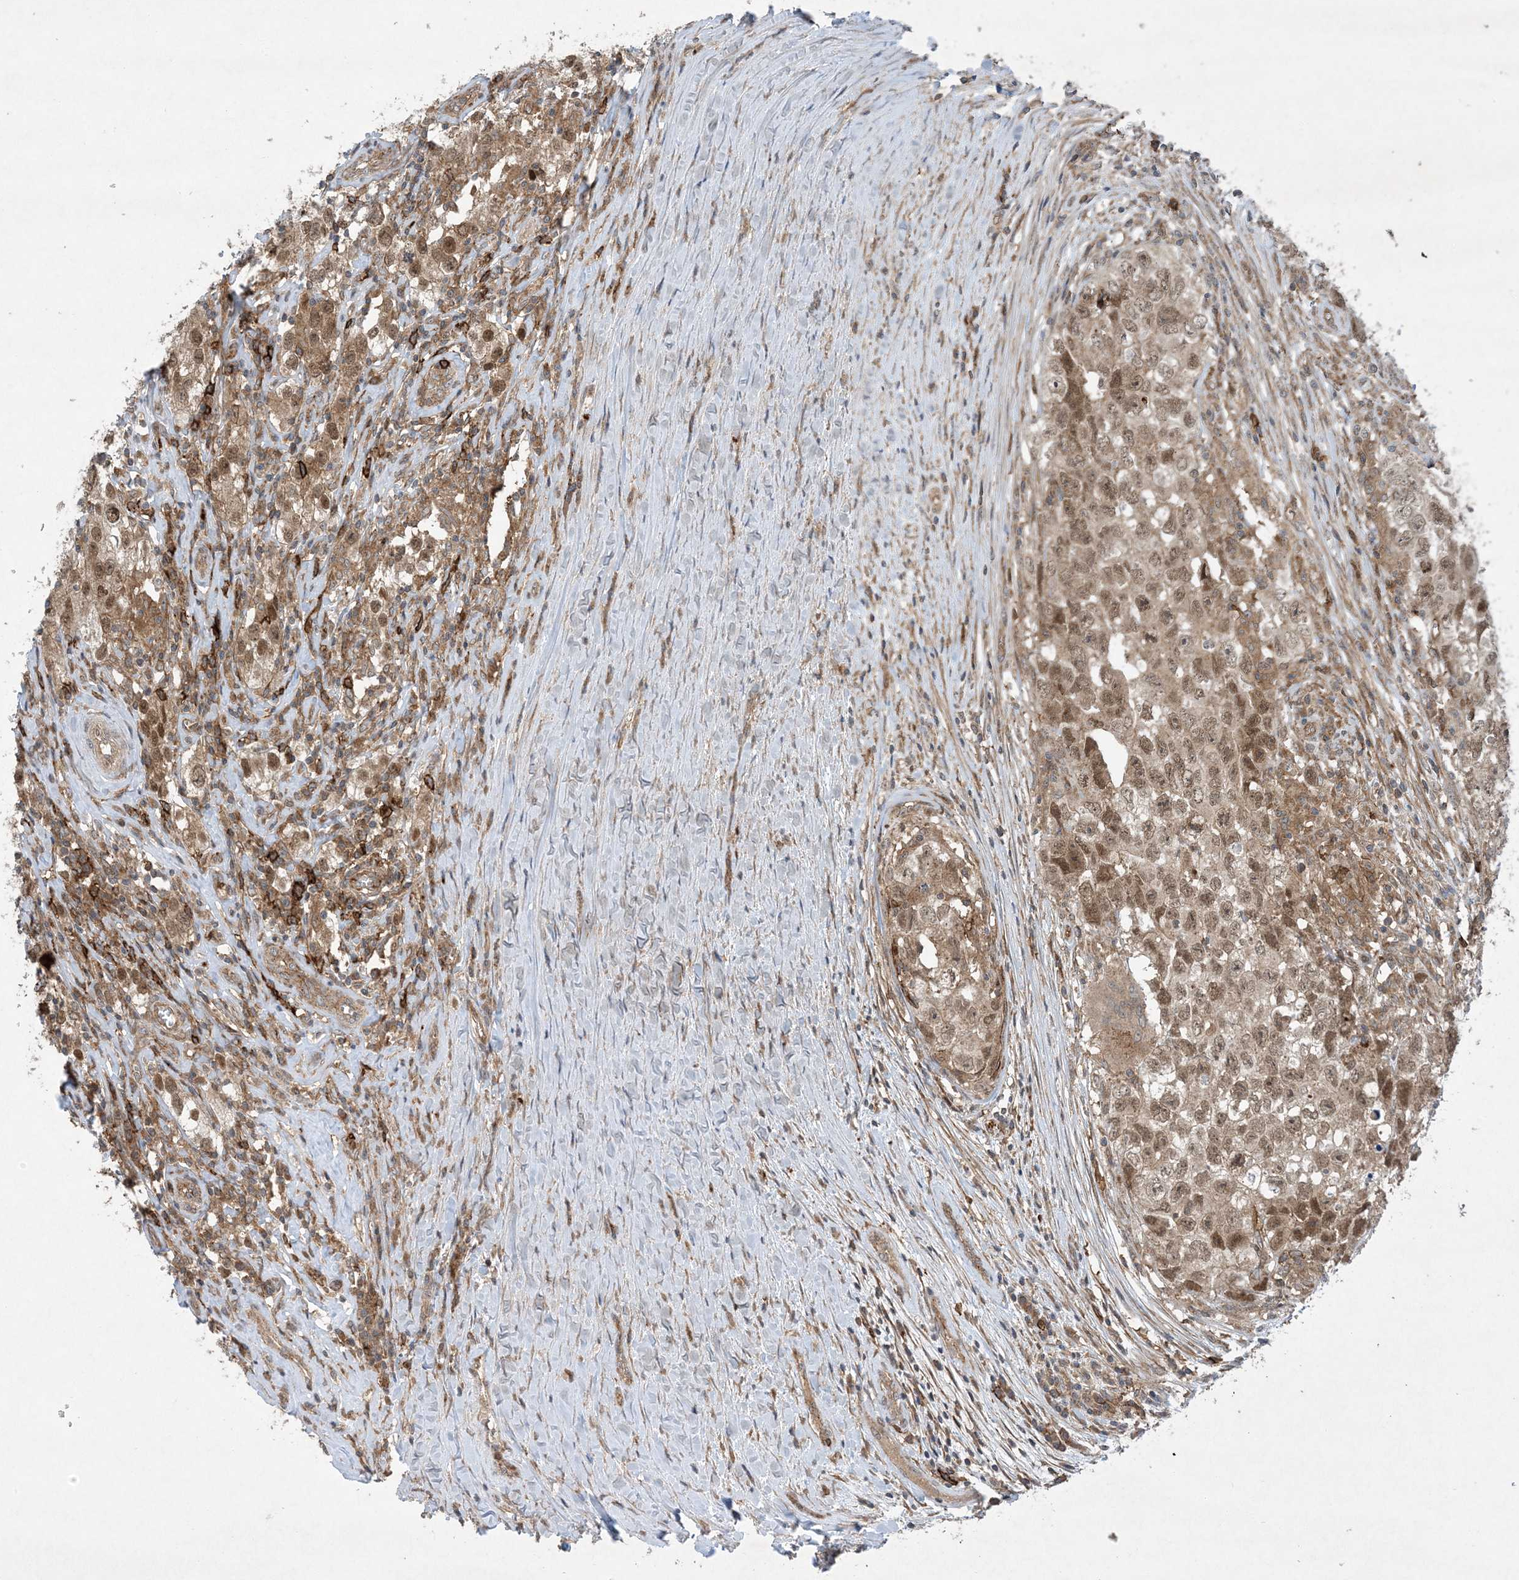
{"staining": {"intensity": "moderate", "quantity": ">75%", "location": "cytoplasmic/membranous,nuclear"}, "tissue": "testis cancer", "cell_type": "Tumor cells", "image_type": "cancer", "snomed": [{"axis": "morphology", "description": "Seminoma, NOS"}, {"axis": "morphology", "description": "Carcinoma, Embryonal, NOS"}, {"axis": "topography", "description": "Testis"}], "caption": "This is an image of IHC staining of testis cancer, which shows moderate expression in the cytoplasmic/membranous and nuclear of tumor cells.", "gene": "STAM2", "patient": {"sex": "male", "age": 43}}